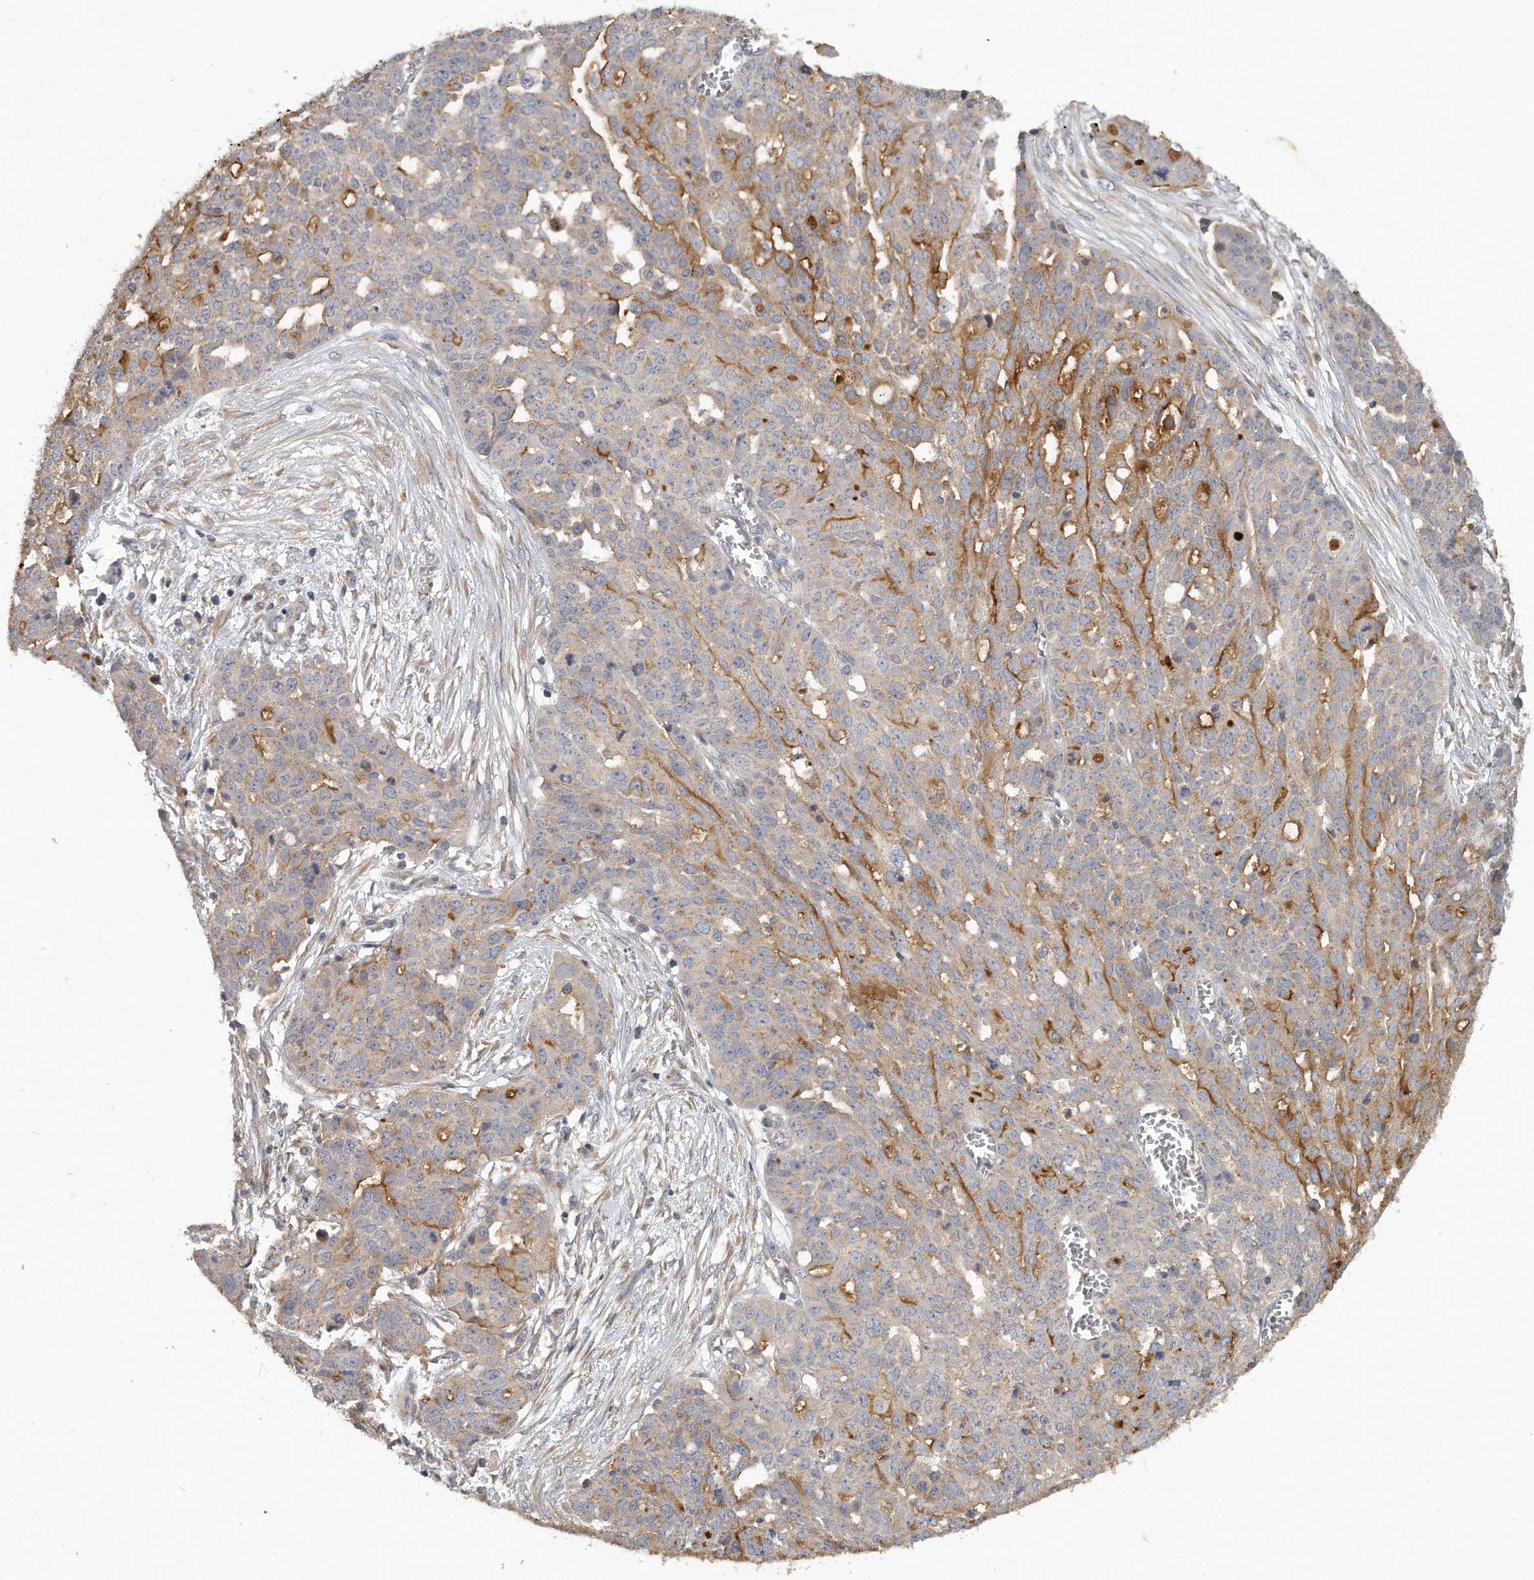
{"staining": {"intensity": "moderate", "quantity": "<25%", "location": "cytoplasmic/membranous"}, "tissue": "ovarian cancer", "cell_type": "Tumor cells", "image_type": "cancer", "snomed": [{"axis": "morphology", "description": "Cystadenocarcinoma, serous, NOS"}, {"axis": "topography", "description": "Soft tissue"}, {"axis": "topography", "description": "Ovary"}], "caption": "Brown immunohistochemical staining in serous cystadenocarcinoma (ovarian) demonstrates moderate cytoplasmic/membranous staining in approximately <25% of tumor cells.", "gene": "TRAPPC14", "patient": {"sex": "female", "age": 57}}